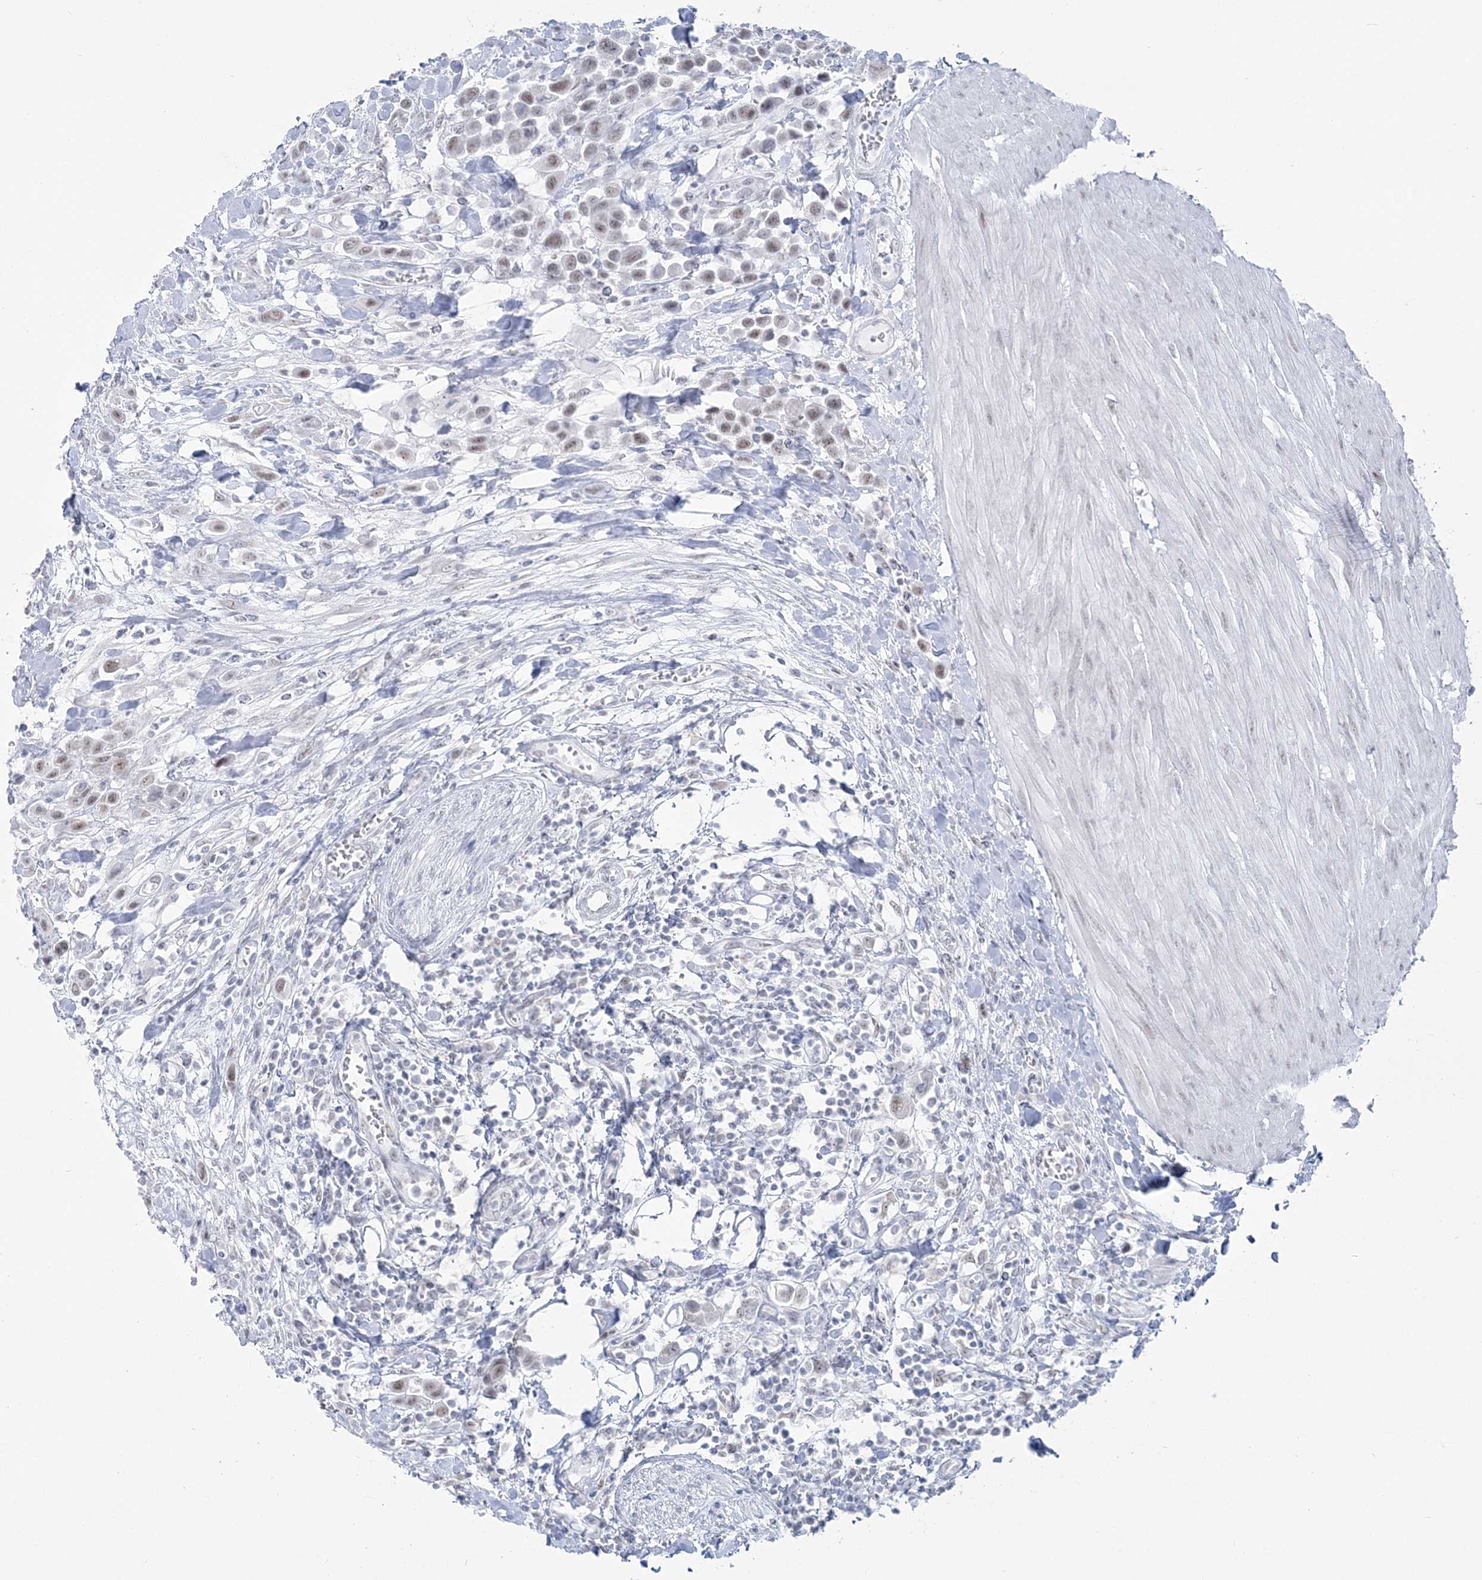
{"staining": {"intensity": "weak", "quantity": ">75%", "location": "nuclear"}, "tissue": "urothelial cancer", "cell_type": "Tumor cells", "image_type": "cancer", "snomed": [{"axis": "morphology", "description": "Urothelial carcinoma, High grade"}, {"axis": "topography", "description": "Urinary bladder"}], "caption": "Protein analysis of urothelial cancer tissue shows weak nuclear positivity in about >75% of tumor cells.", "gene": "ZNF843", "patient": {"sex": "male", "age": 50}}